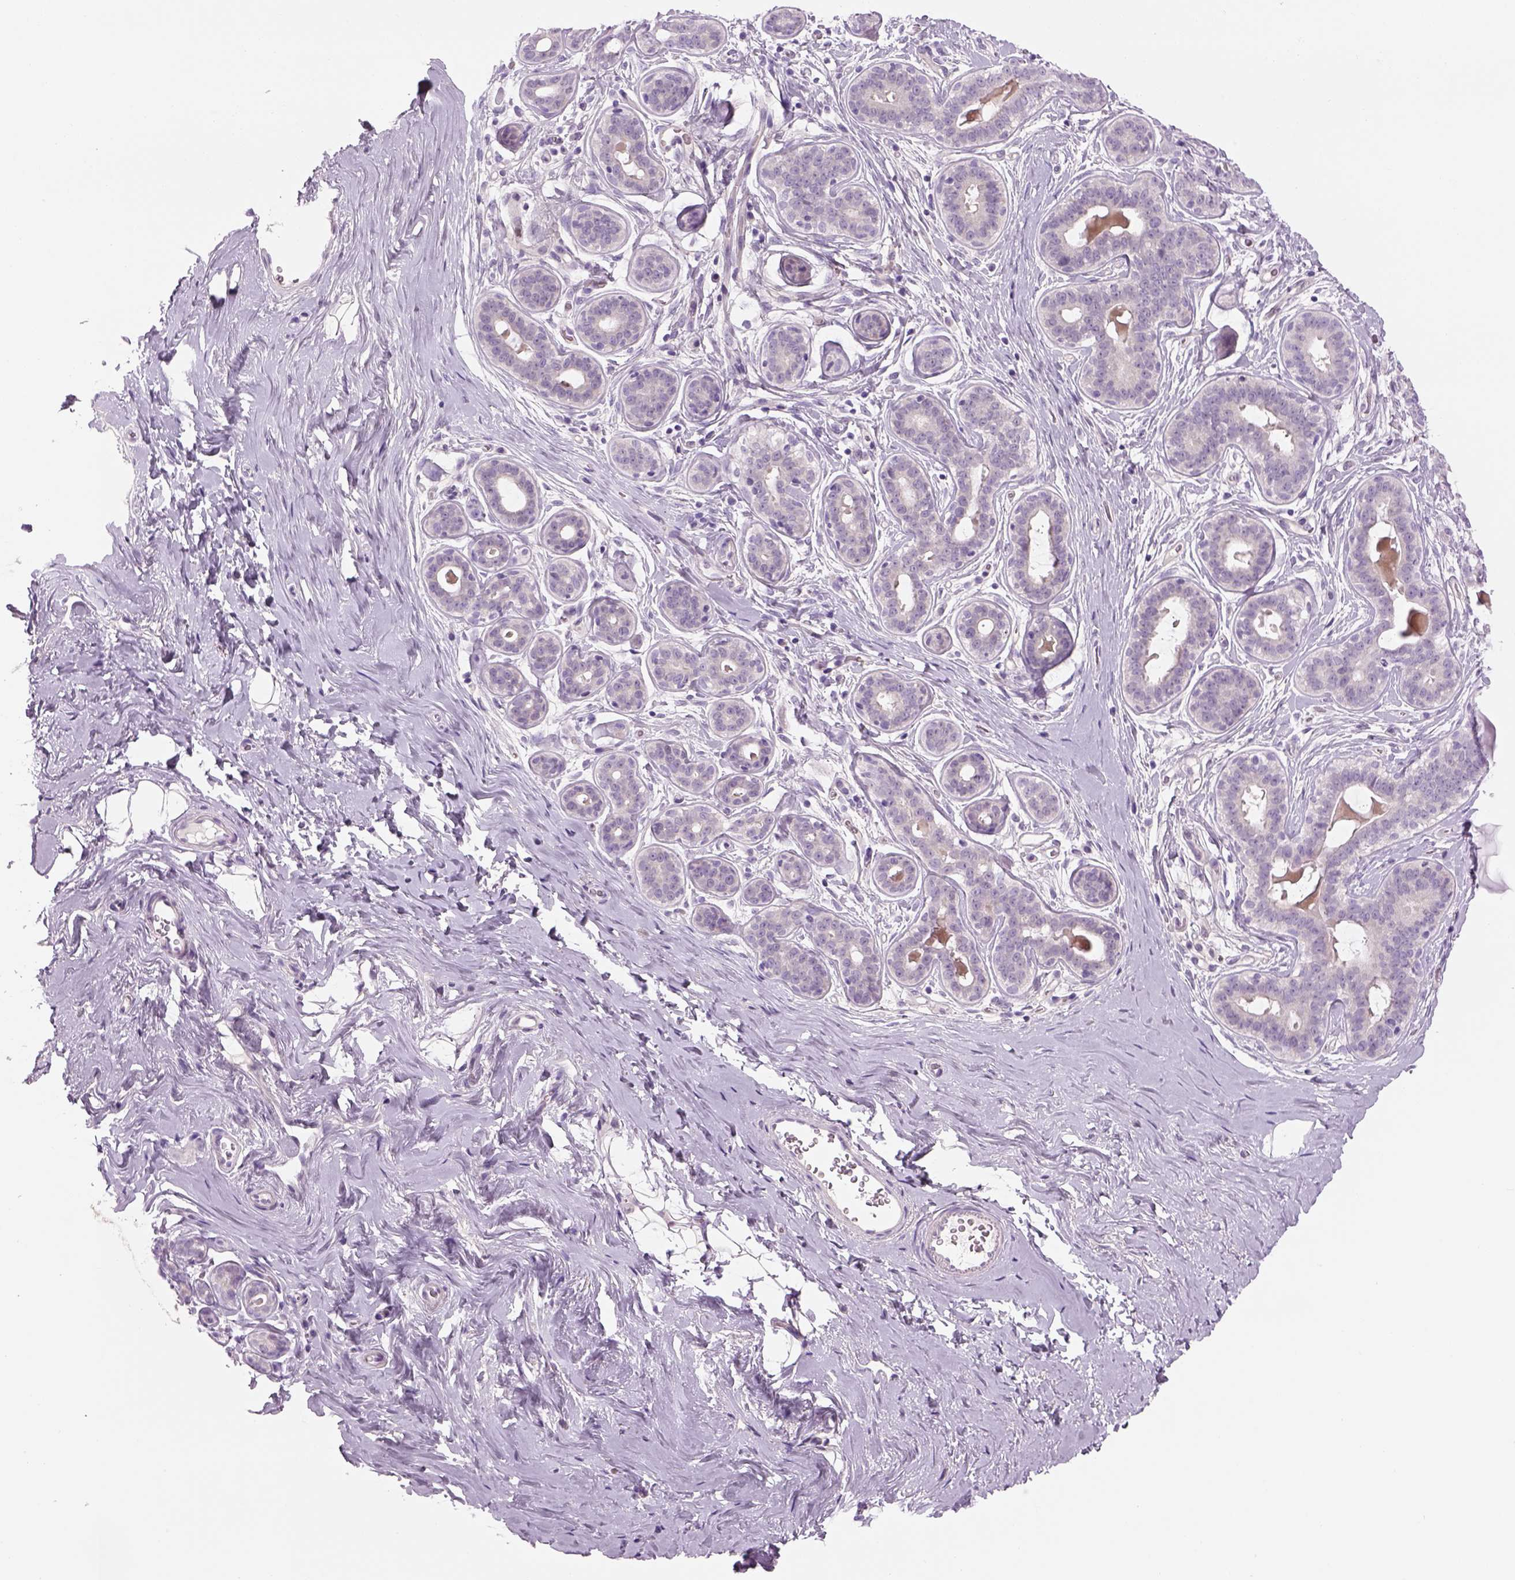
{"staining": {"intensity": "negative", "quantity": "none", "location": "none"}, "tissue": "breast", "cell_type": "Adipocytes", "image_type": "normal", "snomed": [{"axis": "morphology", "description": "Normal tissue, NOS"}, {"axis": "topography", "description": "Skin"}, {"axis": "topography", "description": "Breast"}], "caption": "A high-resolution photomicrograph shows IHC staining of unremarkable breast, which shows no significant positivity in adipocytes.", "gene": "MDH1B", "patient": {"sex": "female", "age": 43}}